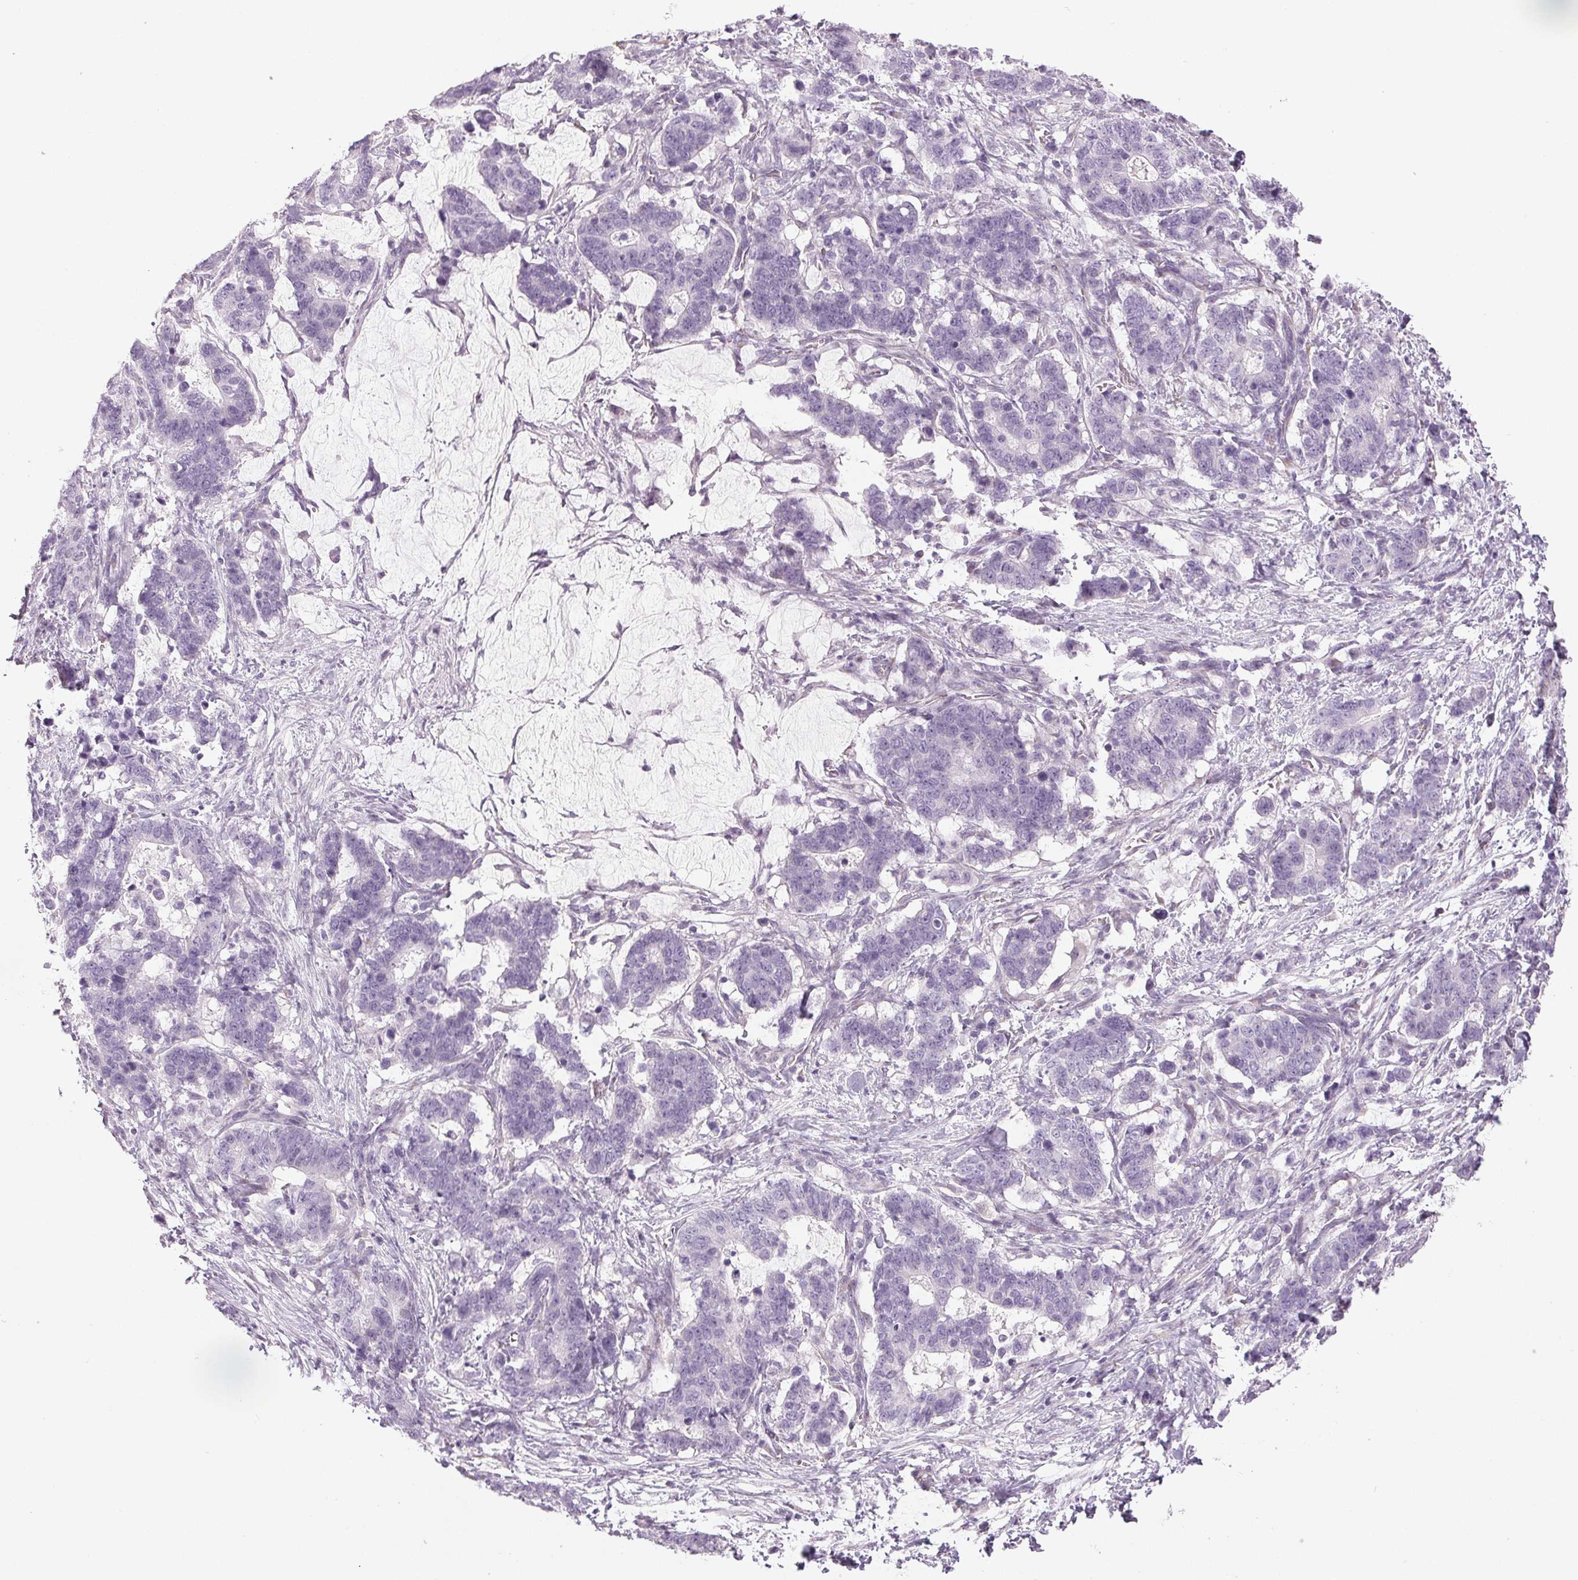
{"staining": {"intensity": "negative", "quantity": "none", "location": "none"}, "tissue": "stomach cancer", "cell_type": "Tumor cells", "image_type": "cancer", "snomed": [{"axis": "morphology", "description": "Normal tissue, NOS"}, {"axis": "morphology", "description": "Adenocarcinoma, NOS"}, {"axis": "topography", "description": "Stomach"}], "caption": "An image of stomach cancer (adenocarcinoma) stained for a protein shows no brown staining in tumor cells.", "gene": "DNAJC6", "patient": {"sex": "female", "age": 64}}